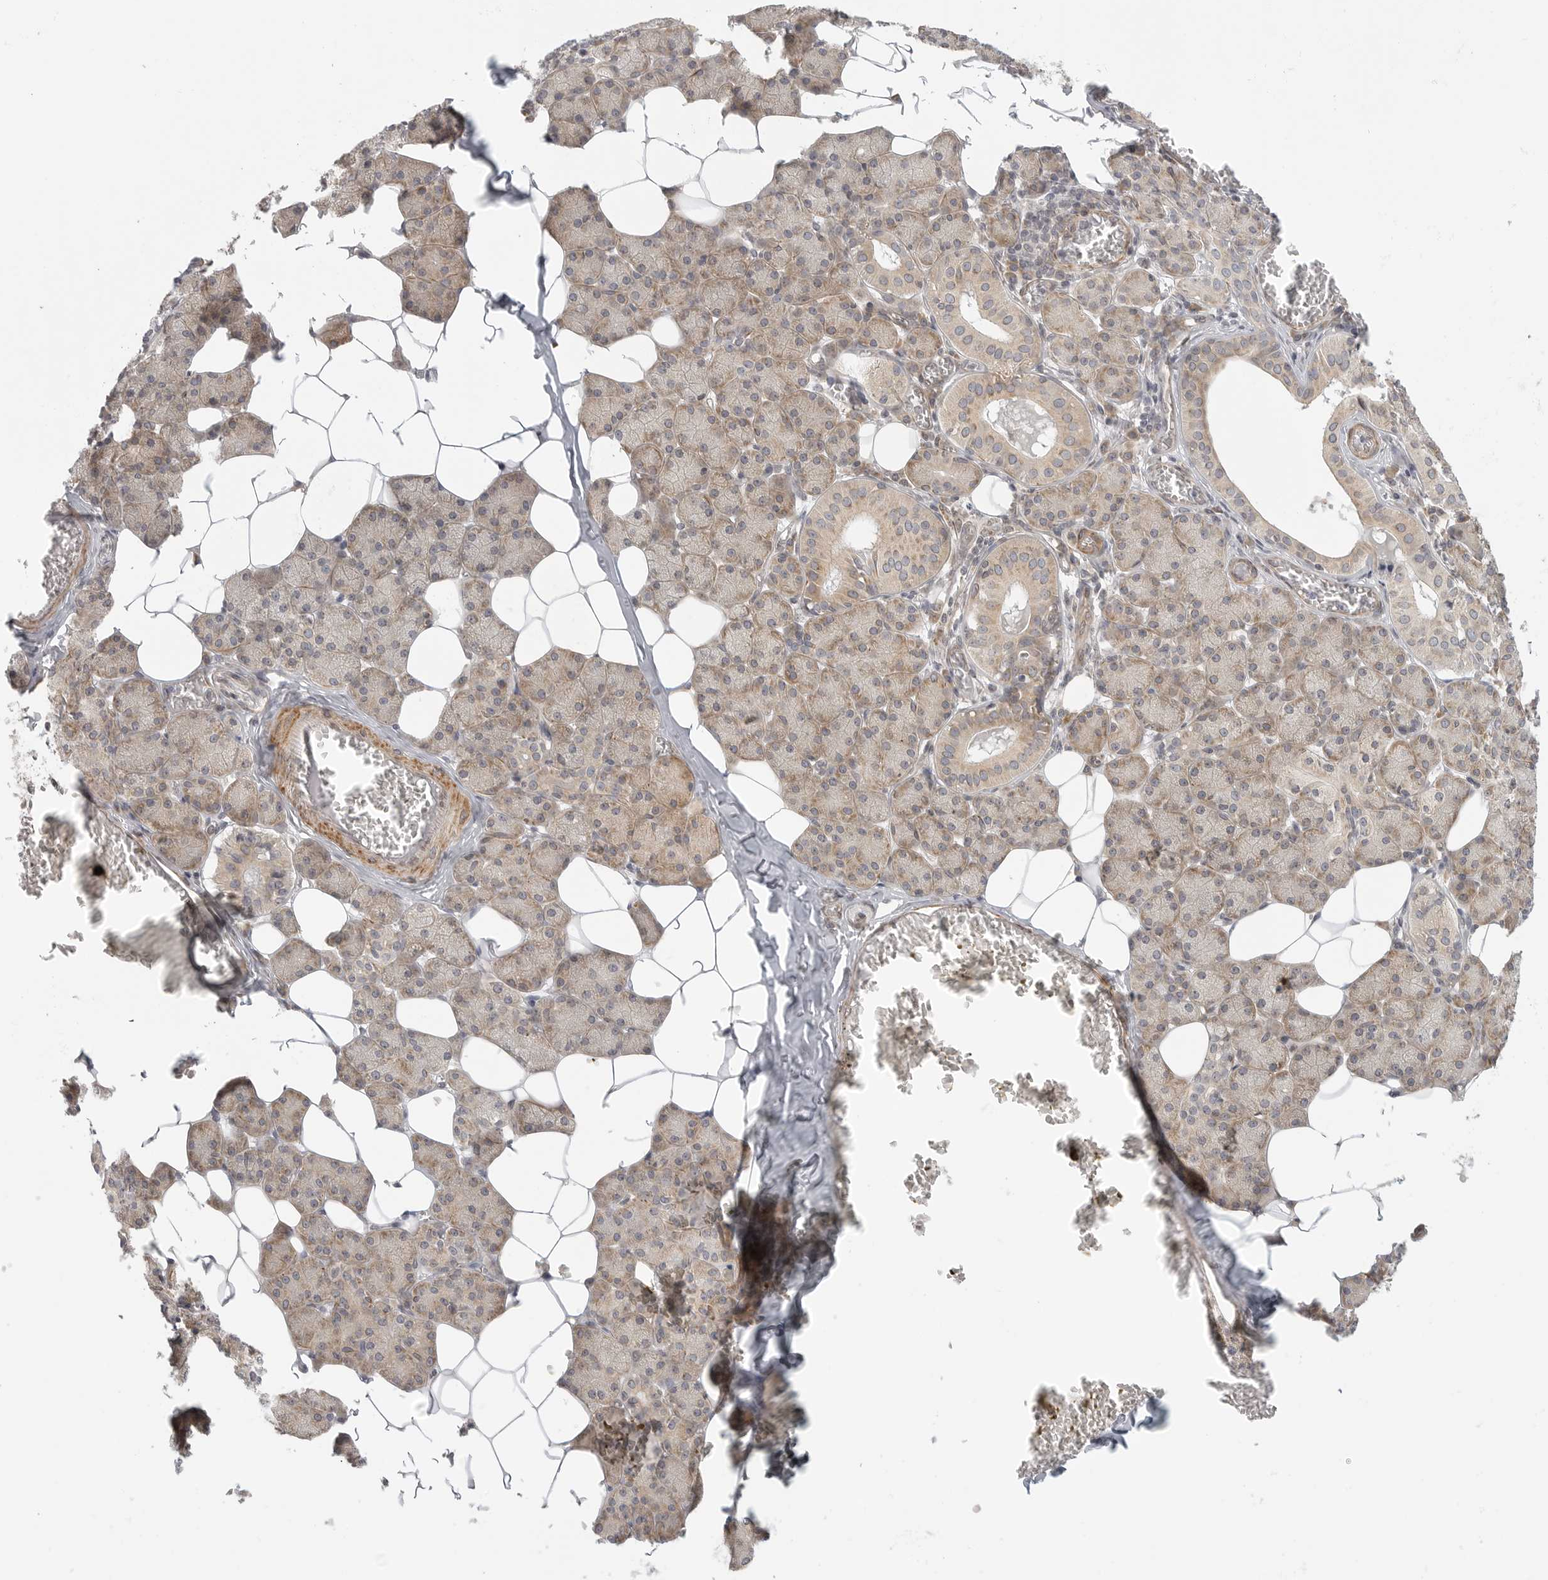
{"staining": {"intensity": "weak", "quantity": "25%-75%", "location": "cytoplasmic/membranous"}, "tissue": "salivary gland", "cell_type": "Glandular cells", "image_type": "normal", "snomed": [{"axis": "morphology", "description": "Normal tissue, NOS"}, {"axis": "topography", "description": "Salivary gland"}], "caption": "Salivary gland was stained to show a protein in brown. There is low levels of weak cytoplasmic/membranous positivity in approximately 25%-75% of glandular cells. (brown staining indicates protein expression, while blue staining denotes nuclei).", "gene": "CERS2", "patient": {"sex": "female", "age": 33}}